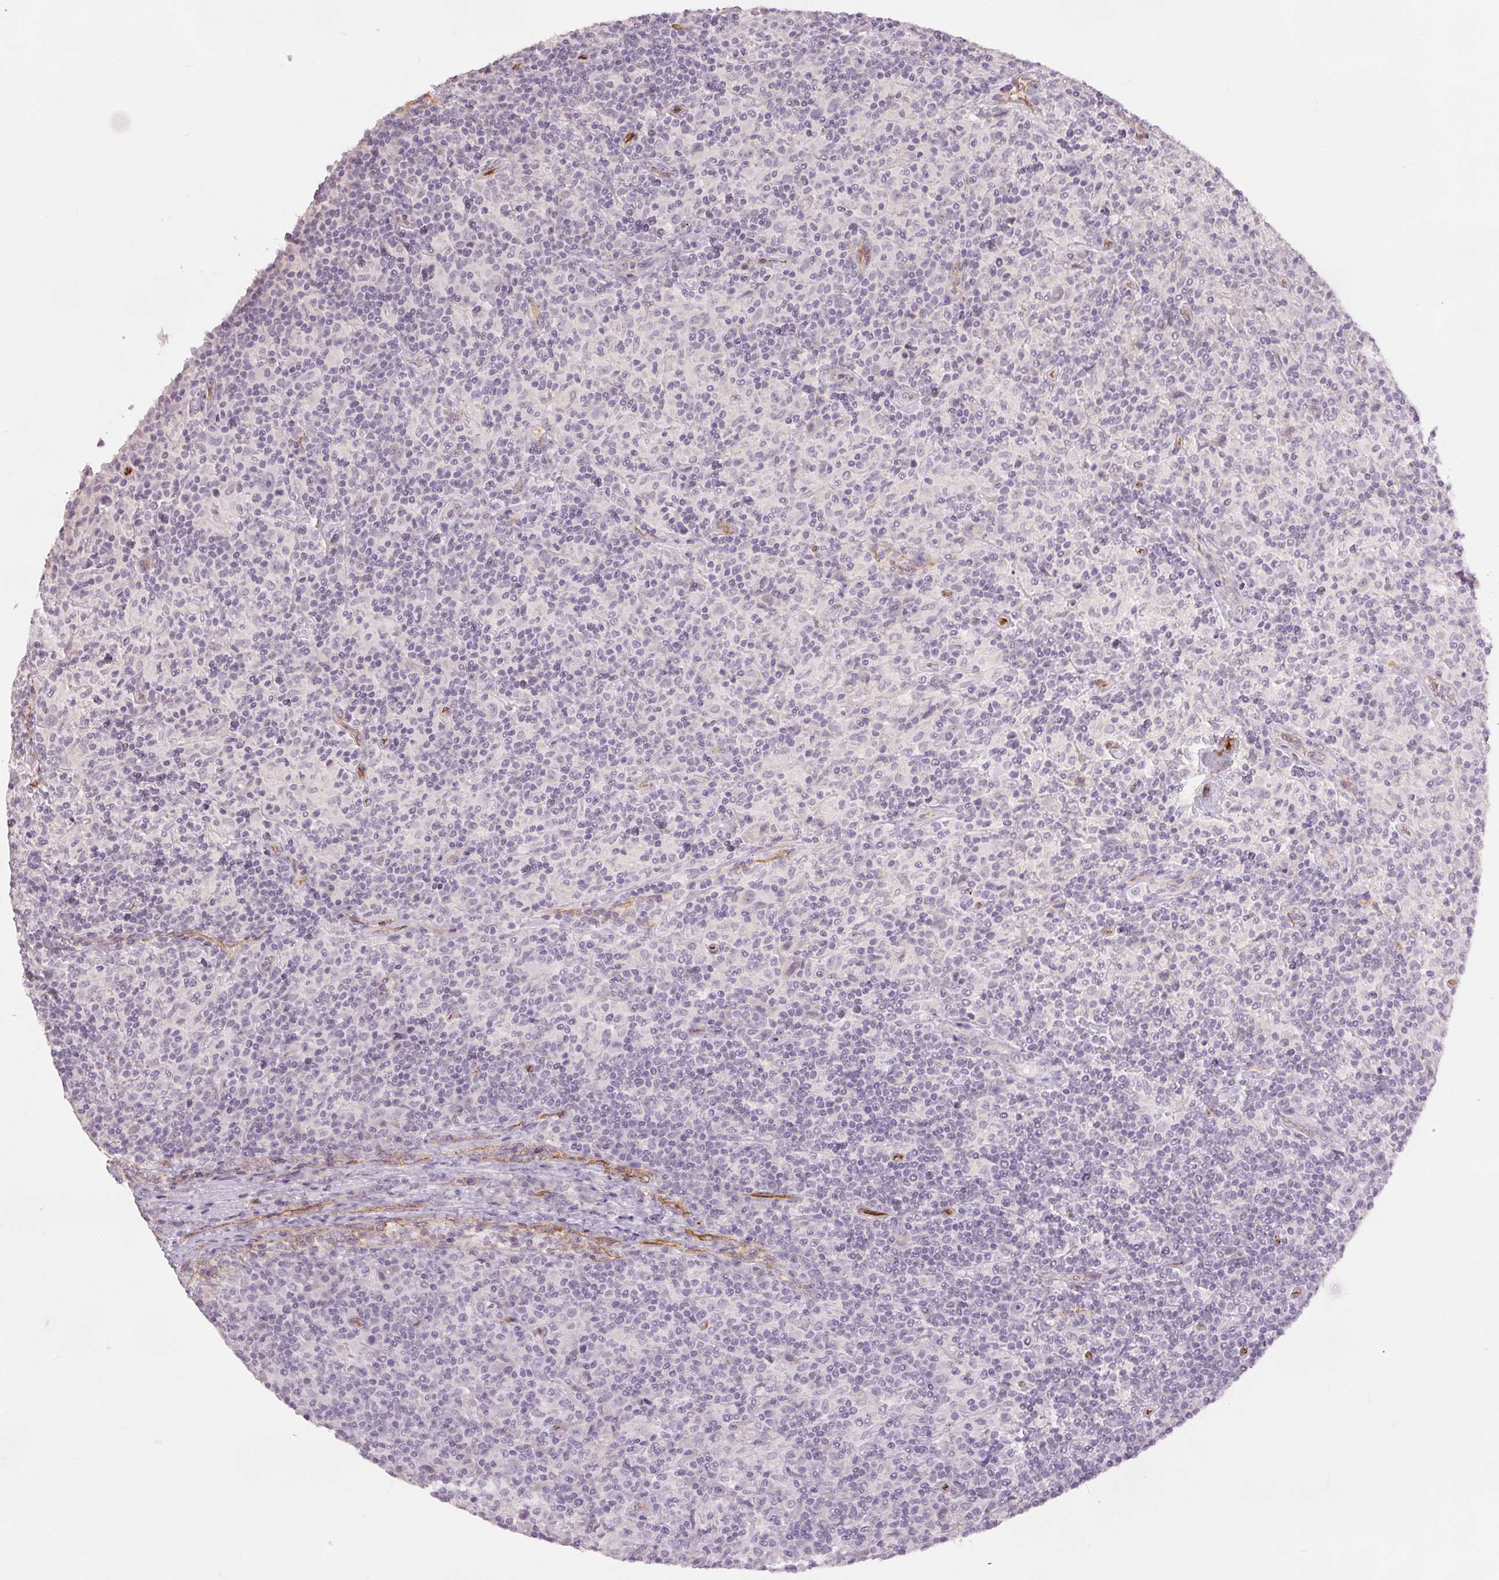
{"staining": {"intensity": "negative", "quantity": "none", "location": "none"}, "tissue": "lymphoma", "cell_type": "Tumor cells", "image_type": "cancer", "snomed": [{"axis": "morphology", "description": "Hodgkin's disease, NOS"}, {"axis": "topography", "description": "Lymph node"}], "caption": "Tumor cells show no significant protein staining in lymphoma. (Immunohistochemistry, brightfield microscopy, high magnification).", "gene": "PODXL", "patient": {"sex": "male", "age": 70}}